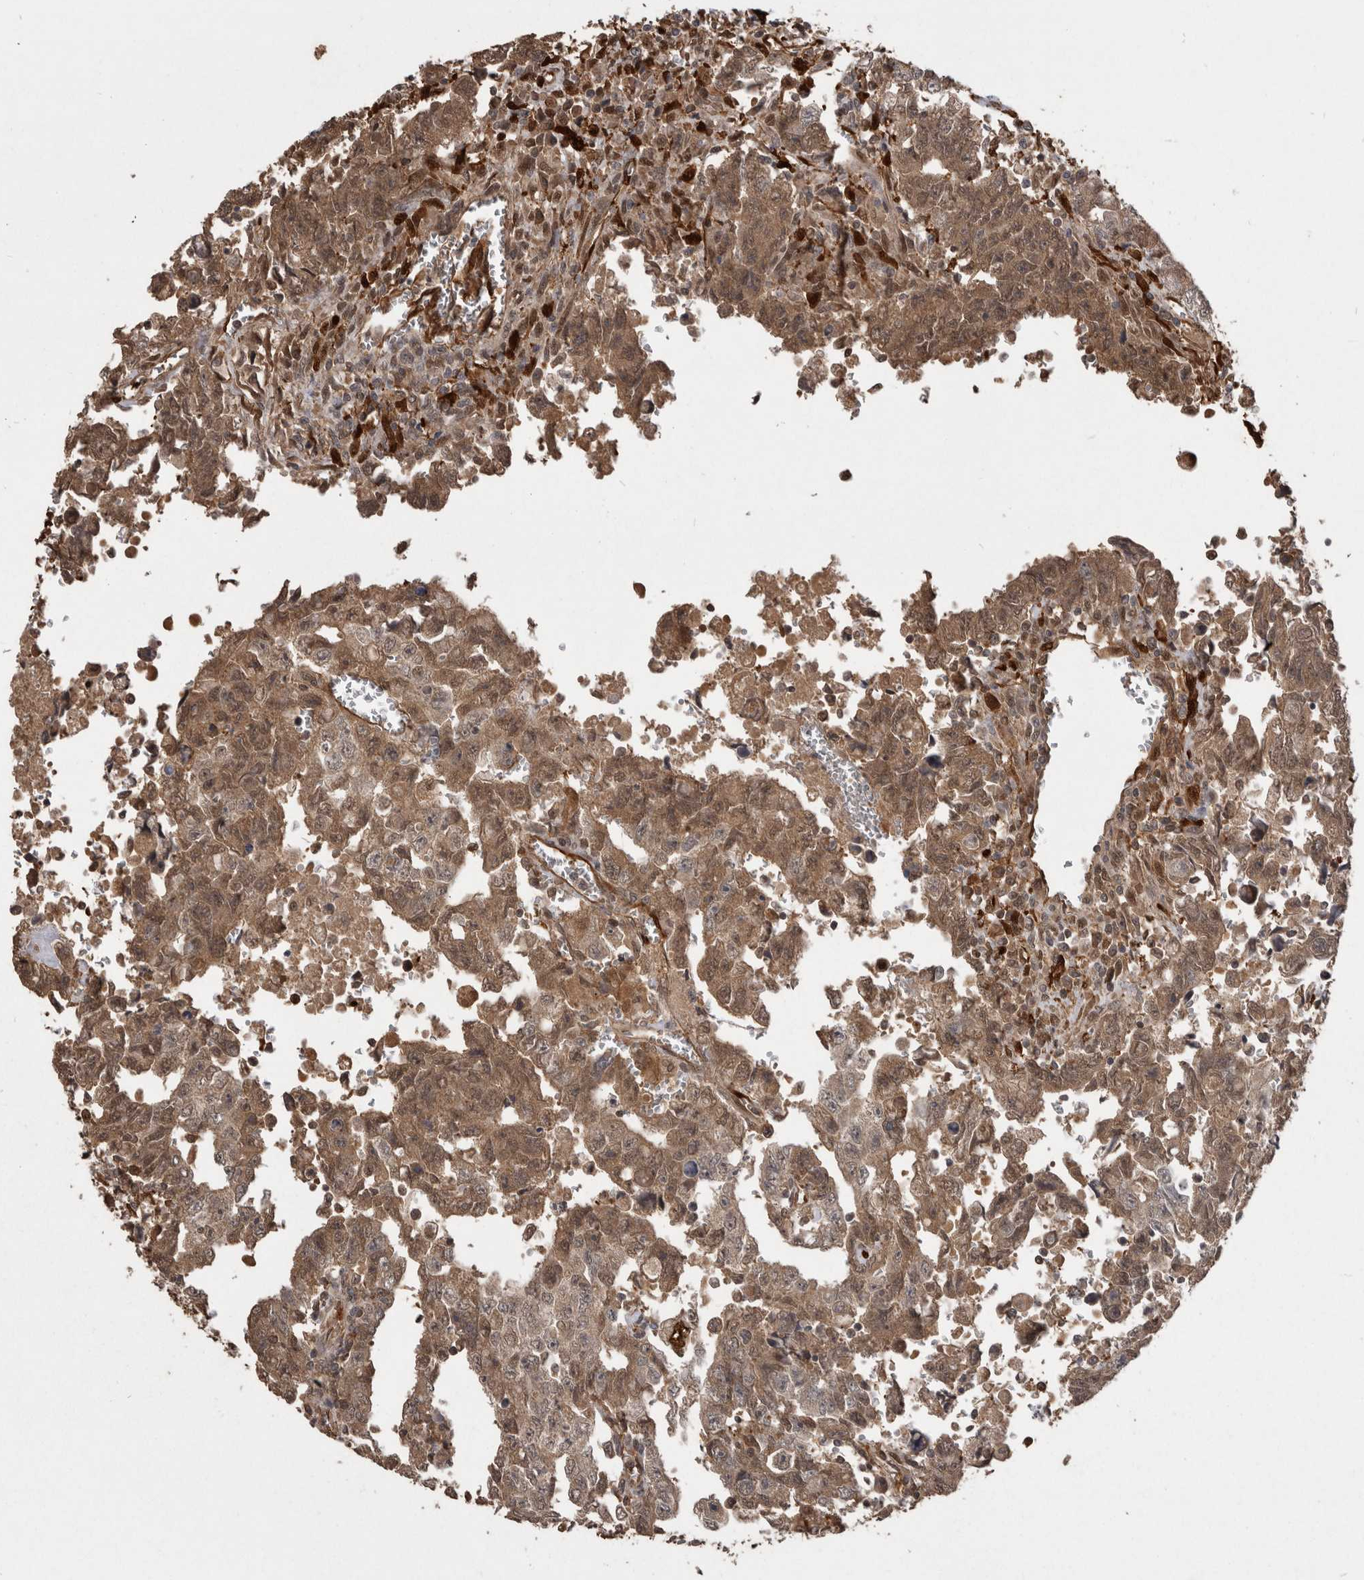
{"staining": {"intensity": "moderate", "quantity": ">75%", "location": "cytoplasmic/membranous,nuclear"}, "tissue": "testis cancer", "cell_type": "Tumor cells", "image_type": "cancer", "snomed": [{"axis": "morphology", "description": "Carcinoma, Embryonal, NOS"}, {"axis": "topography", "description": "Testis"}], "caption": "Moderate cytoplasmic/membranous and nuclear protein expression is appreciated in approximately >75% of tumor cells in testis embryonal carcinoma. Nuclei are stained in blue.", "gene": "LXN", "patient": {"sex": "male", "age": 28}}